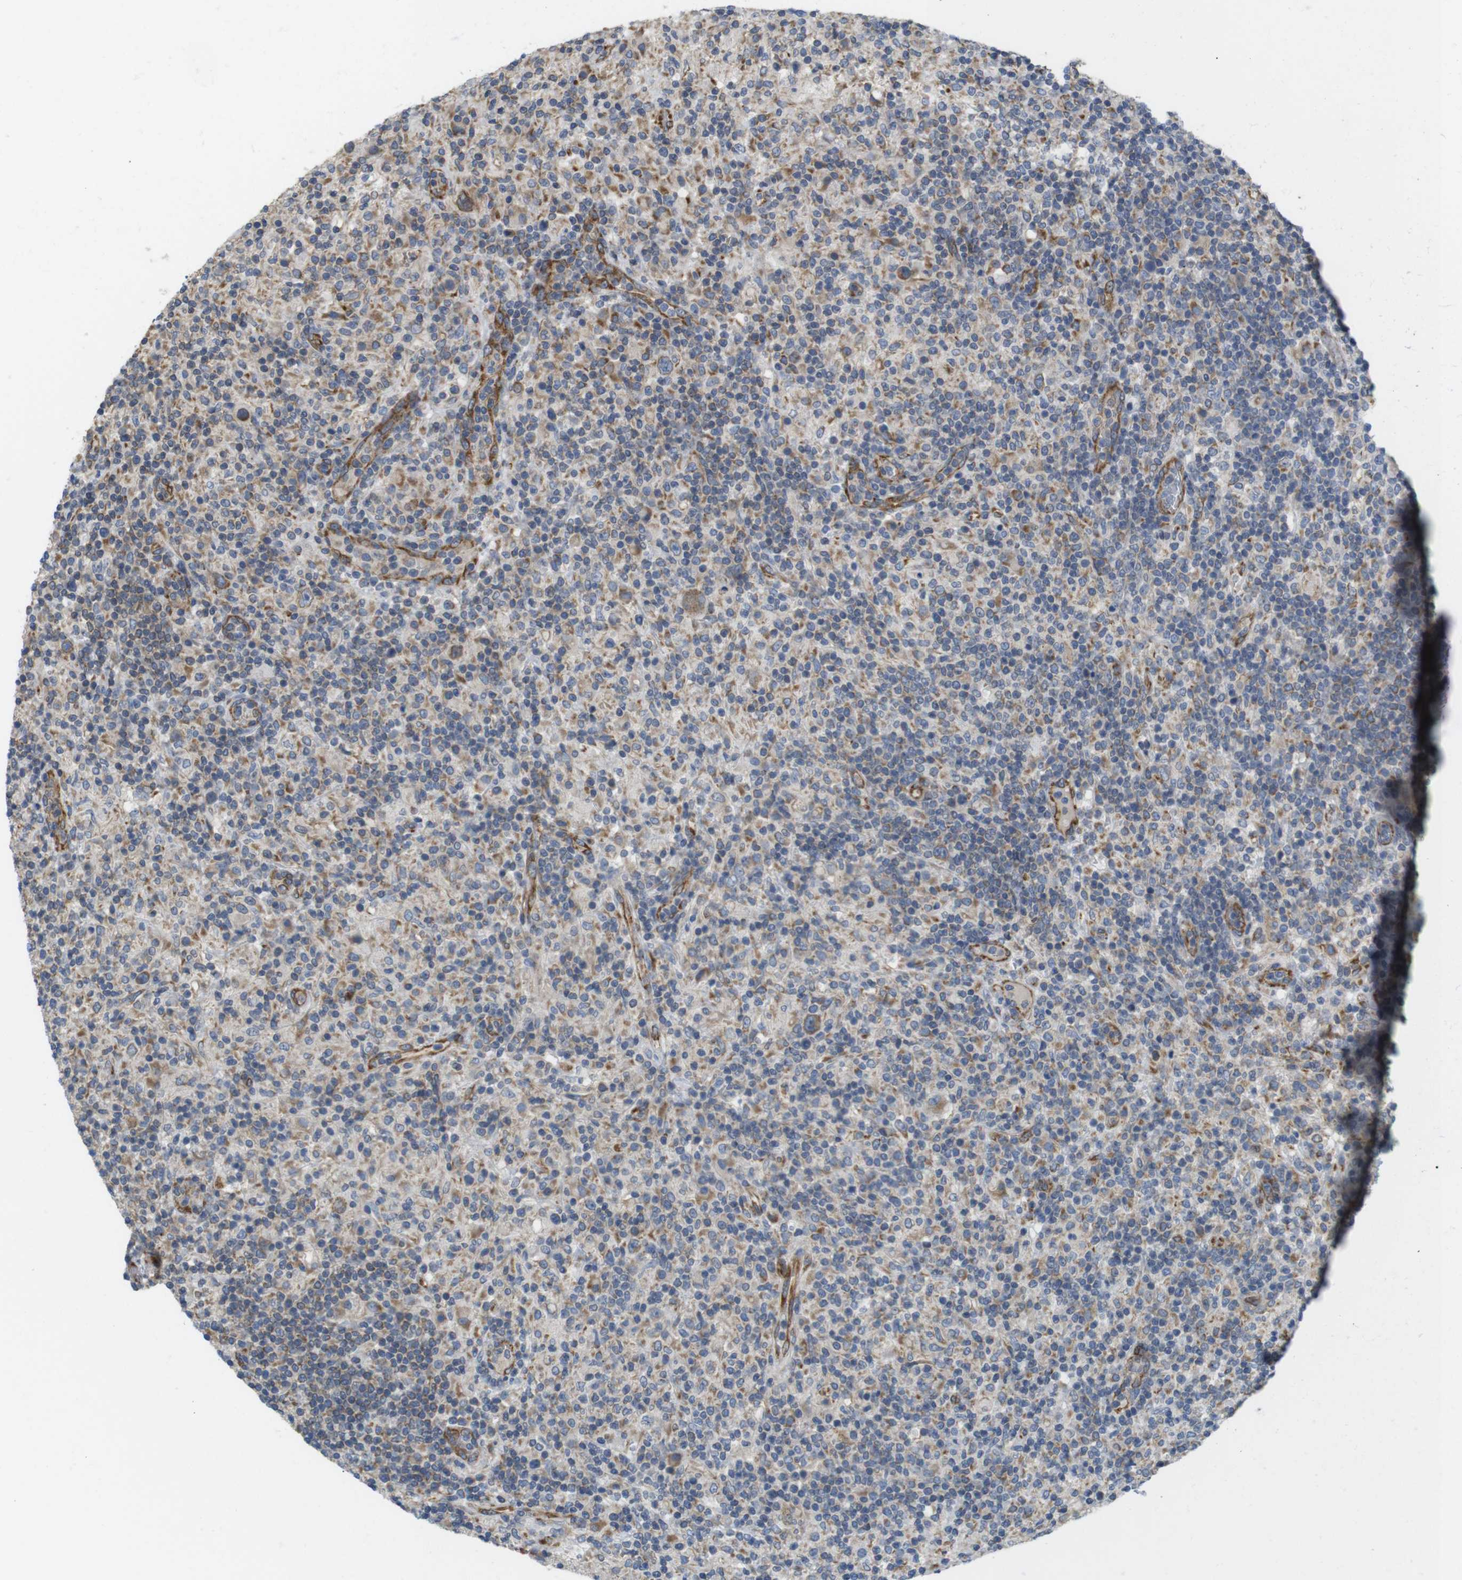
{"staining": {"intensity": "moderate", "quantity": "25%-75%", "location": "cytoplasmic/membranous"}, "tissue": "lymphoma", "cell_type": "Tumor cells", "image_type": "cancer", "snomed": [{"axis": "morphology", "description": "Hodgkin's disease, NOS"}, {"axis": "topography", "description": "Lymph node"}], "caption": "This is an image of immunohistochemistry staining of Hodgkin's disease, which shows moderate expression in the cytoplasmic/membranous of tumor cells.", "gene": "PCNX2", "patient": {"sex": "male", "age": 70}}